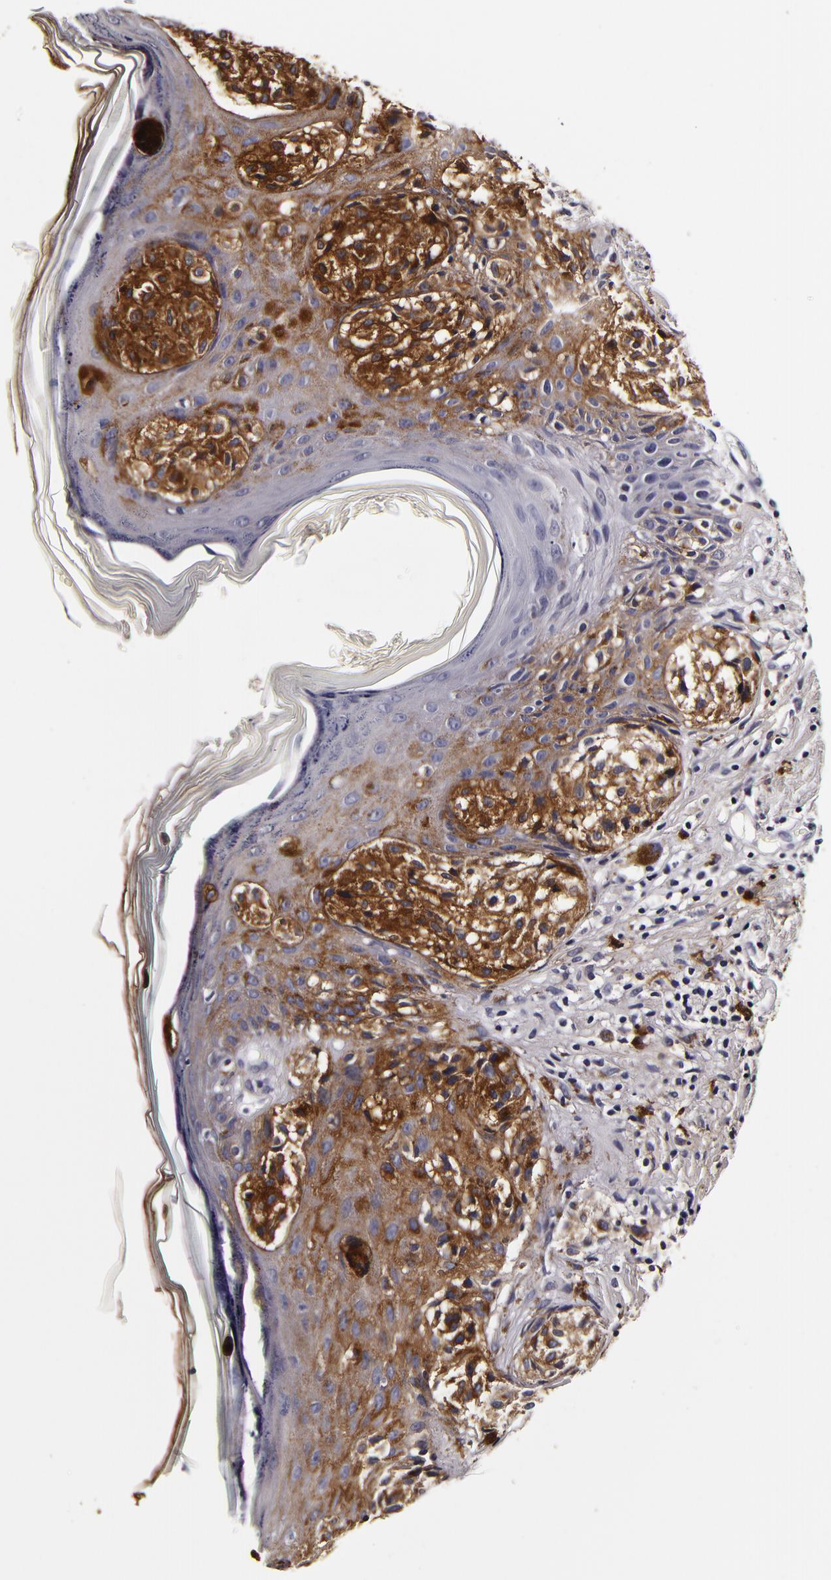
{"staining": {"intensity": "moderate", "quantity": ">75%", "location": "cytoplasmic/membranous"}, "tissue": "melanoma", "cell_type": "Tumor cells", "image_type": "cancer", "snomed": [{"axis": "morphology", "description": "Malignant melanoma, NOS"}, {"axis": "topography", "description": "Skin"}], "caption": "Tumor cells exhibit medium levels of moderate cytoplasmic/membranous expression in about >75% of cells in melanoma. (DAB (3,3'-diaminobenzidine) = brown stain, brightfield microscopy at high magnification).", "gene": "LGALS3BP", "patient": {"sex": "male", "age": 57}}